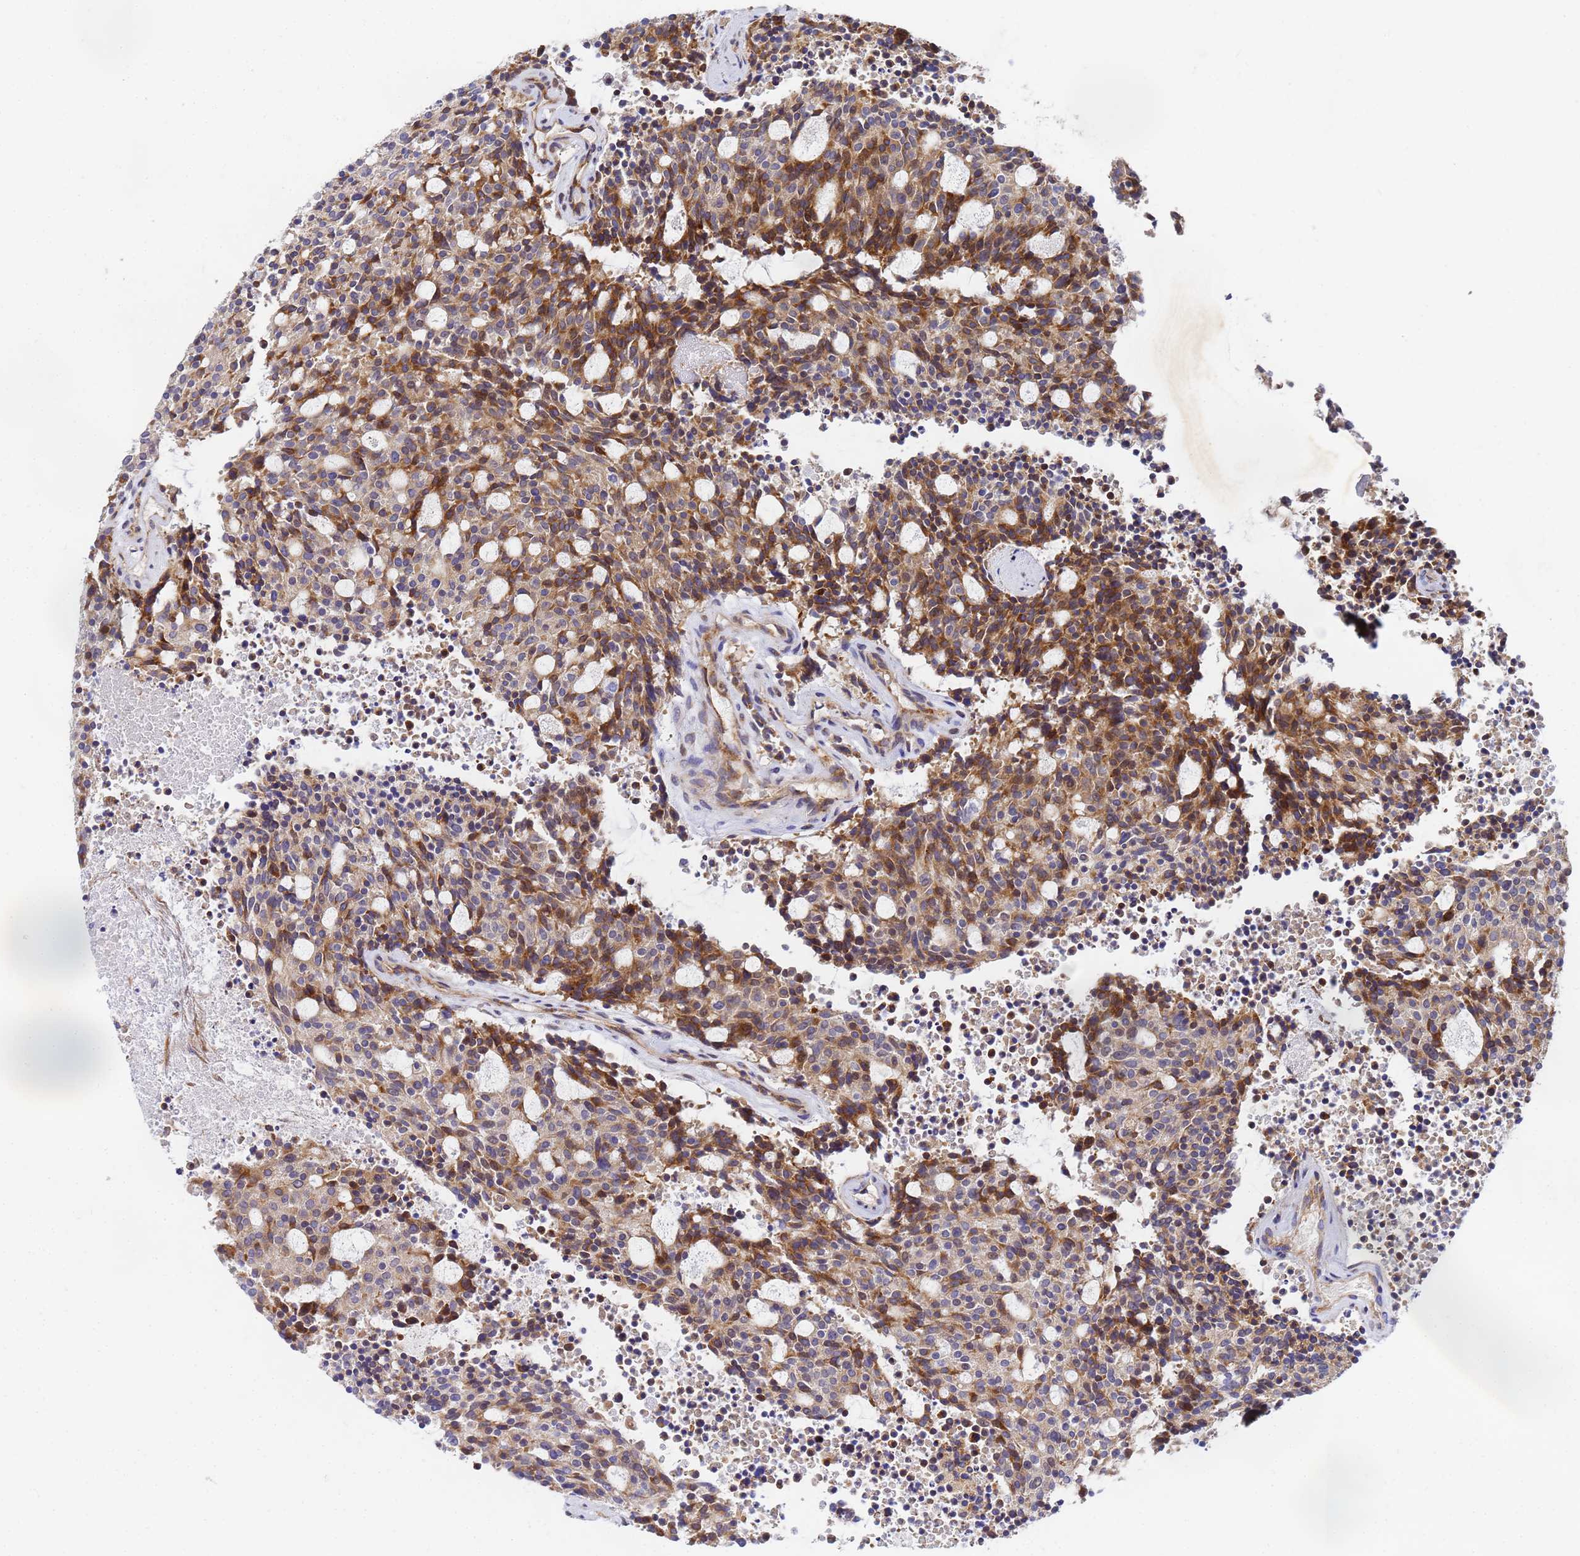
{"staining": {"intensity": "strong", "quantity": ">75%", "location": "cytoplasmic/membranous"}, "tissue": "carcinoid", "cell_type": "Tumor cells", "image_type": "cancer", "snomed": [{"axis": "morphology", "description": "Carcinoid, malignant, NOS"}, {"axis": "topography", "description": "Pancreas"}], "caption": "A photomicrograph of carcinoid (malignant) stained for a protein exhibits strong cytoplasmic/membranous brown staining in tumor cells. Ihc stains the protein of interest in brown and the nuclei are stained blue.", "gene": "POM121", "patient": {"sex": "female", "age": 54}}